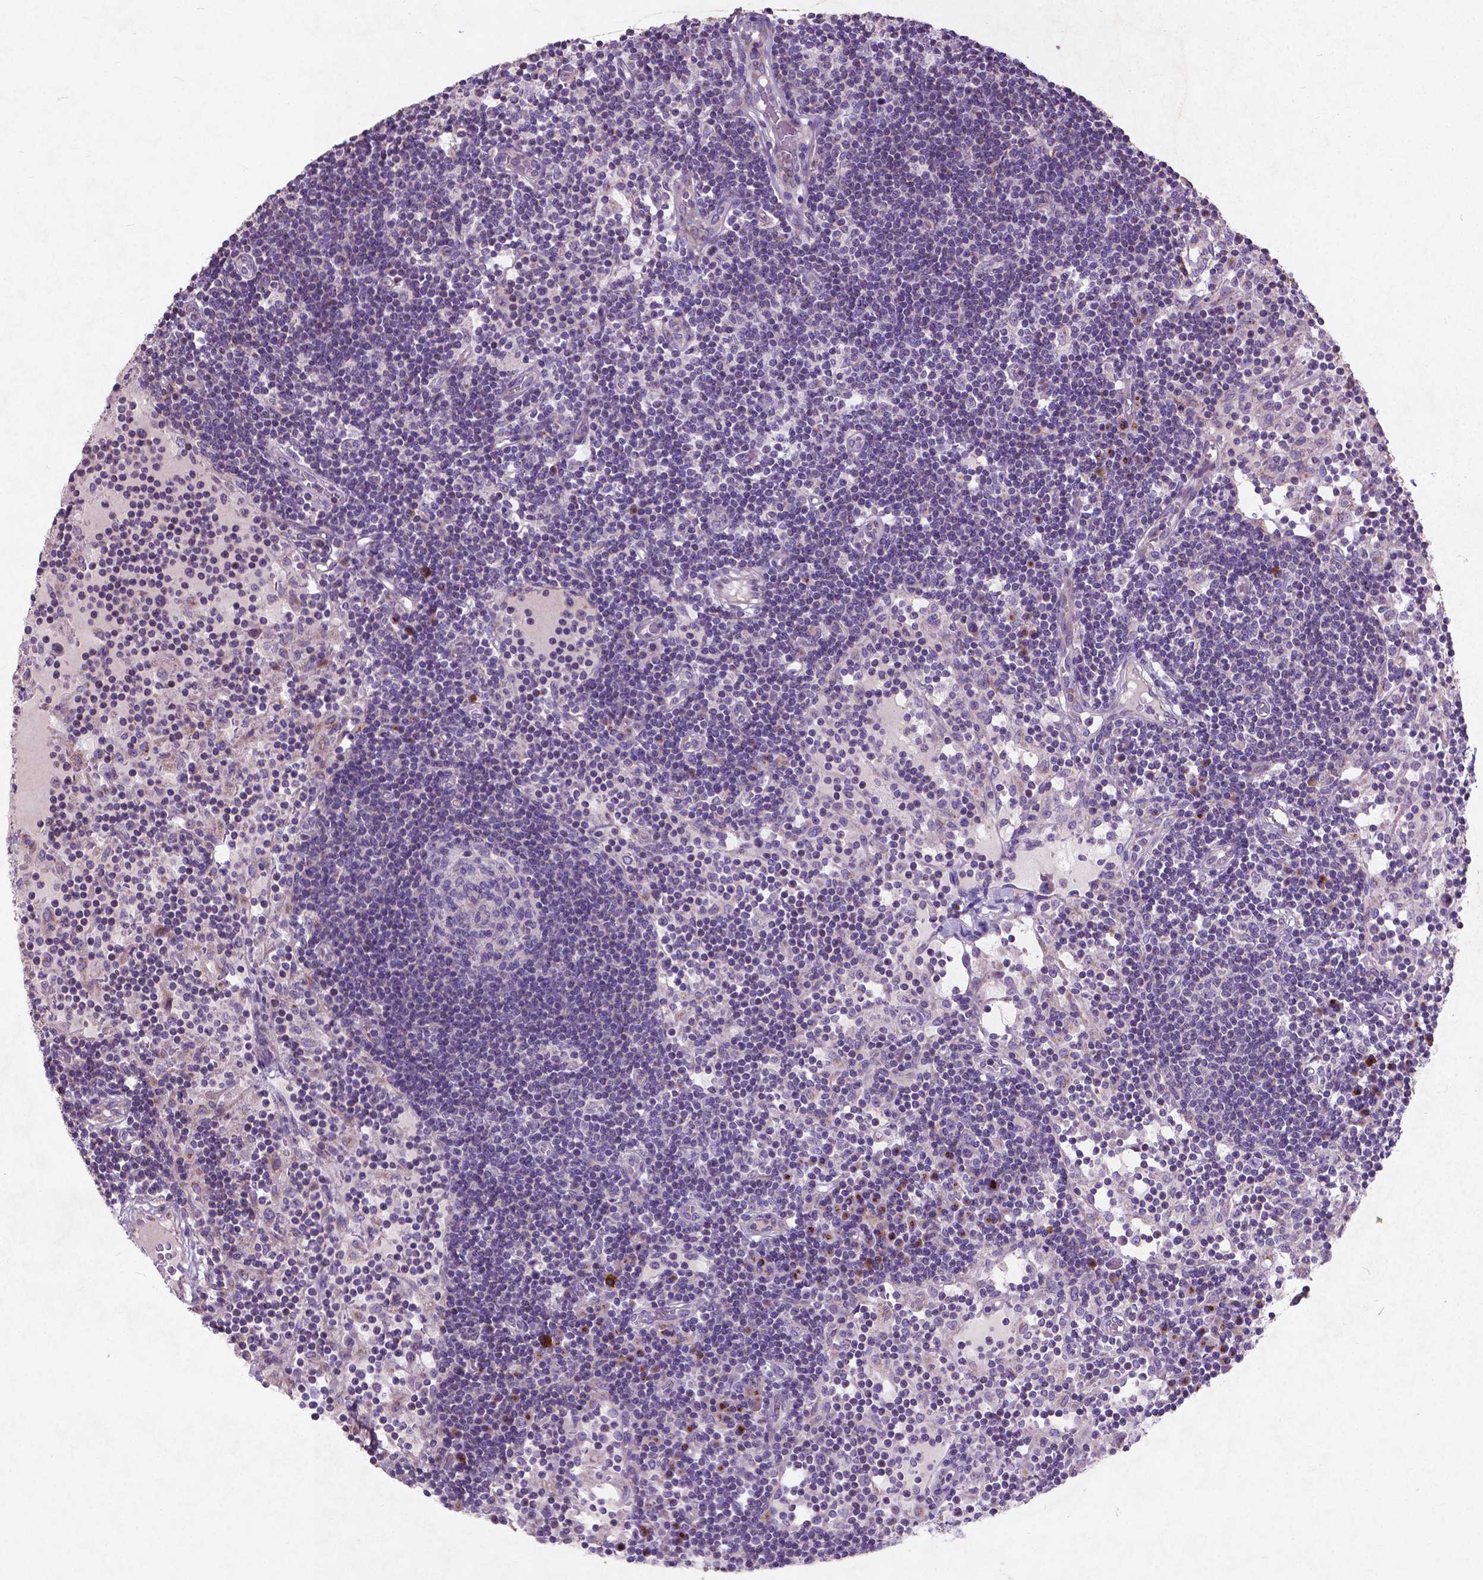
{"staining": {"intensity": "negative", "quantity": "none", "location": "none"}, "tissue": "lymph node", "cell_type": "Germinal center cells", "image_type": "normal", "snomed": [{"axis": "morphology", "description": "Normal tissue, NOS"}, {"axis": "topography", "description": "Lymph node"}], "caption": "Lymph node stained for a protein using IHC exhibits no positivity germinal center cells.", "gene": "ATG4D", "patient": {"sex": "female", "age": 72}}